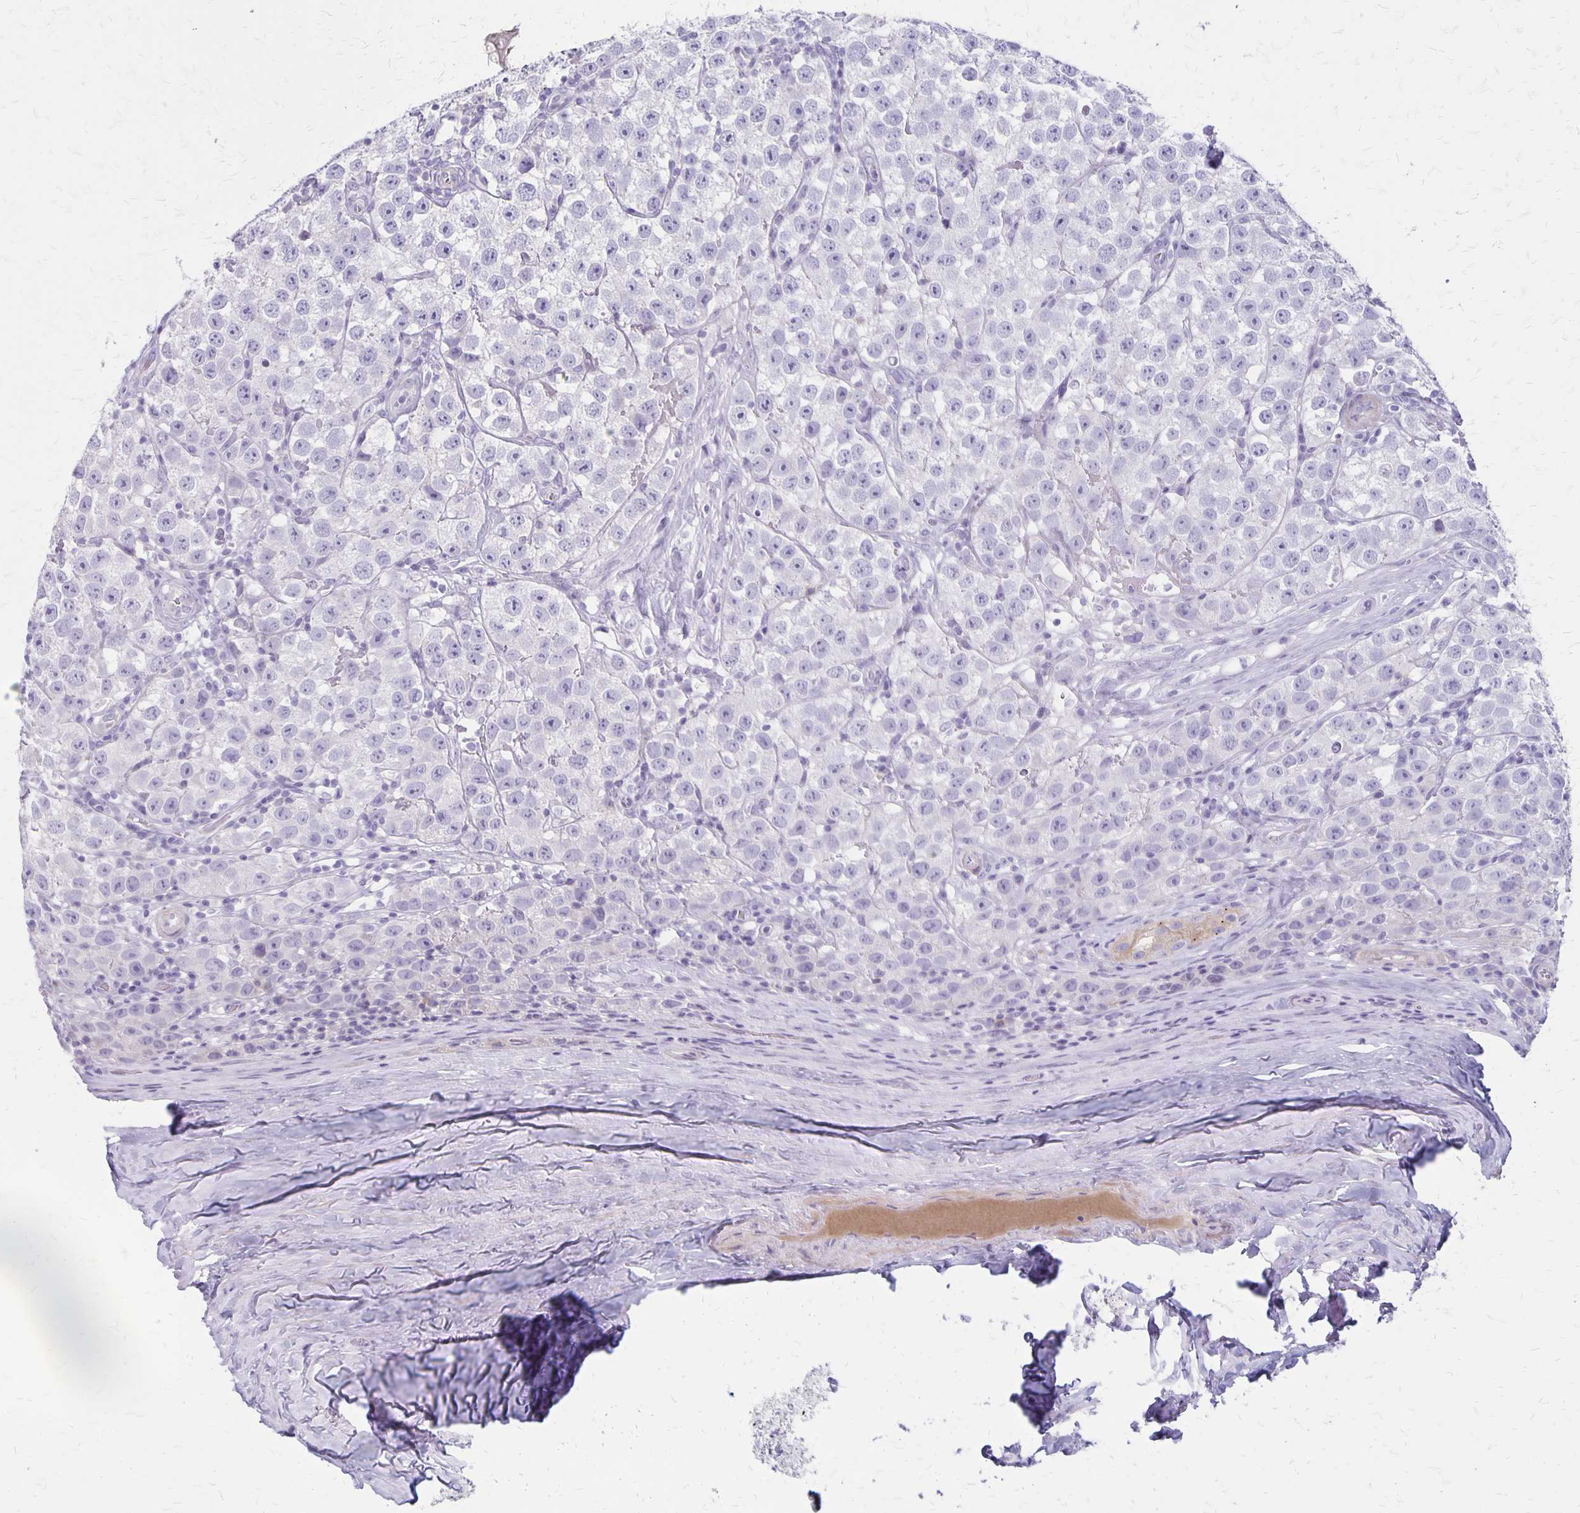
{"staining": {"intensity": "negative", "quantity": "none", "location": "none"}, "tissue": "testis cancer", "cell_type": "Tumor cells", "image_type": "cancer", "snomed": [{"axis": "morphology", "description": "Seminoma, NOS"}, {"axis": "topography", "description": "Testis"}], "caption": "There is no significant positivity in tumor cells of seminoma (testis). (DAB immunohistochemistry (IHC) visualized using brightfield microscopy, high magnification).", "gene": "HOMER1", "patient": {"sex": "male", "age": 34}}